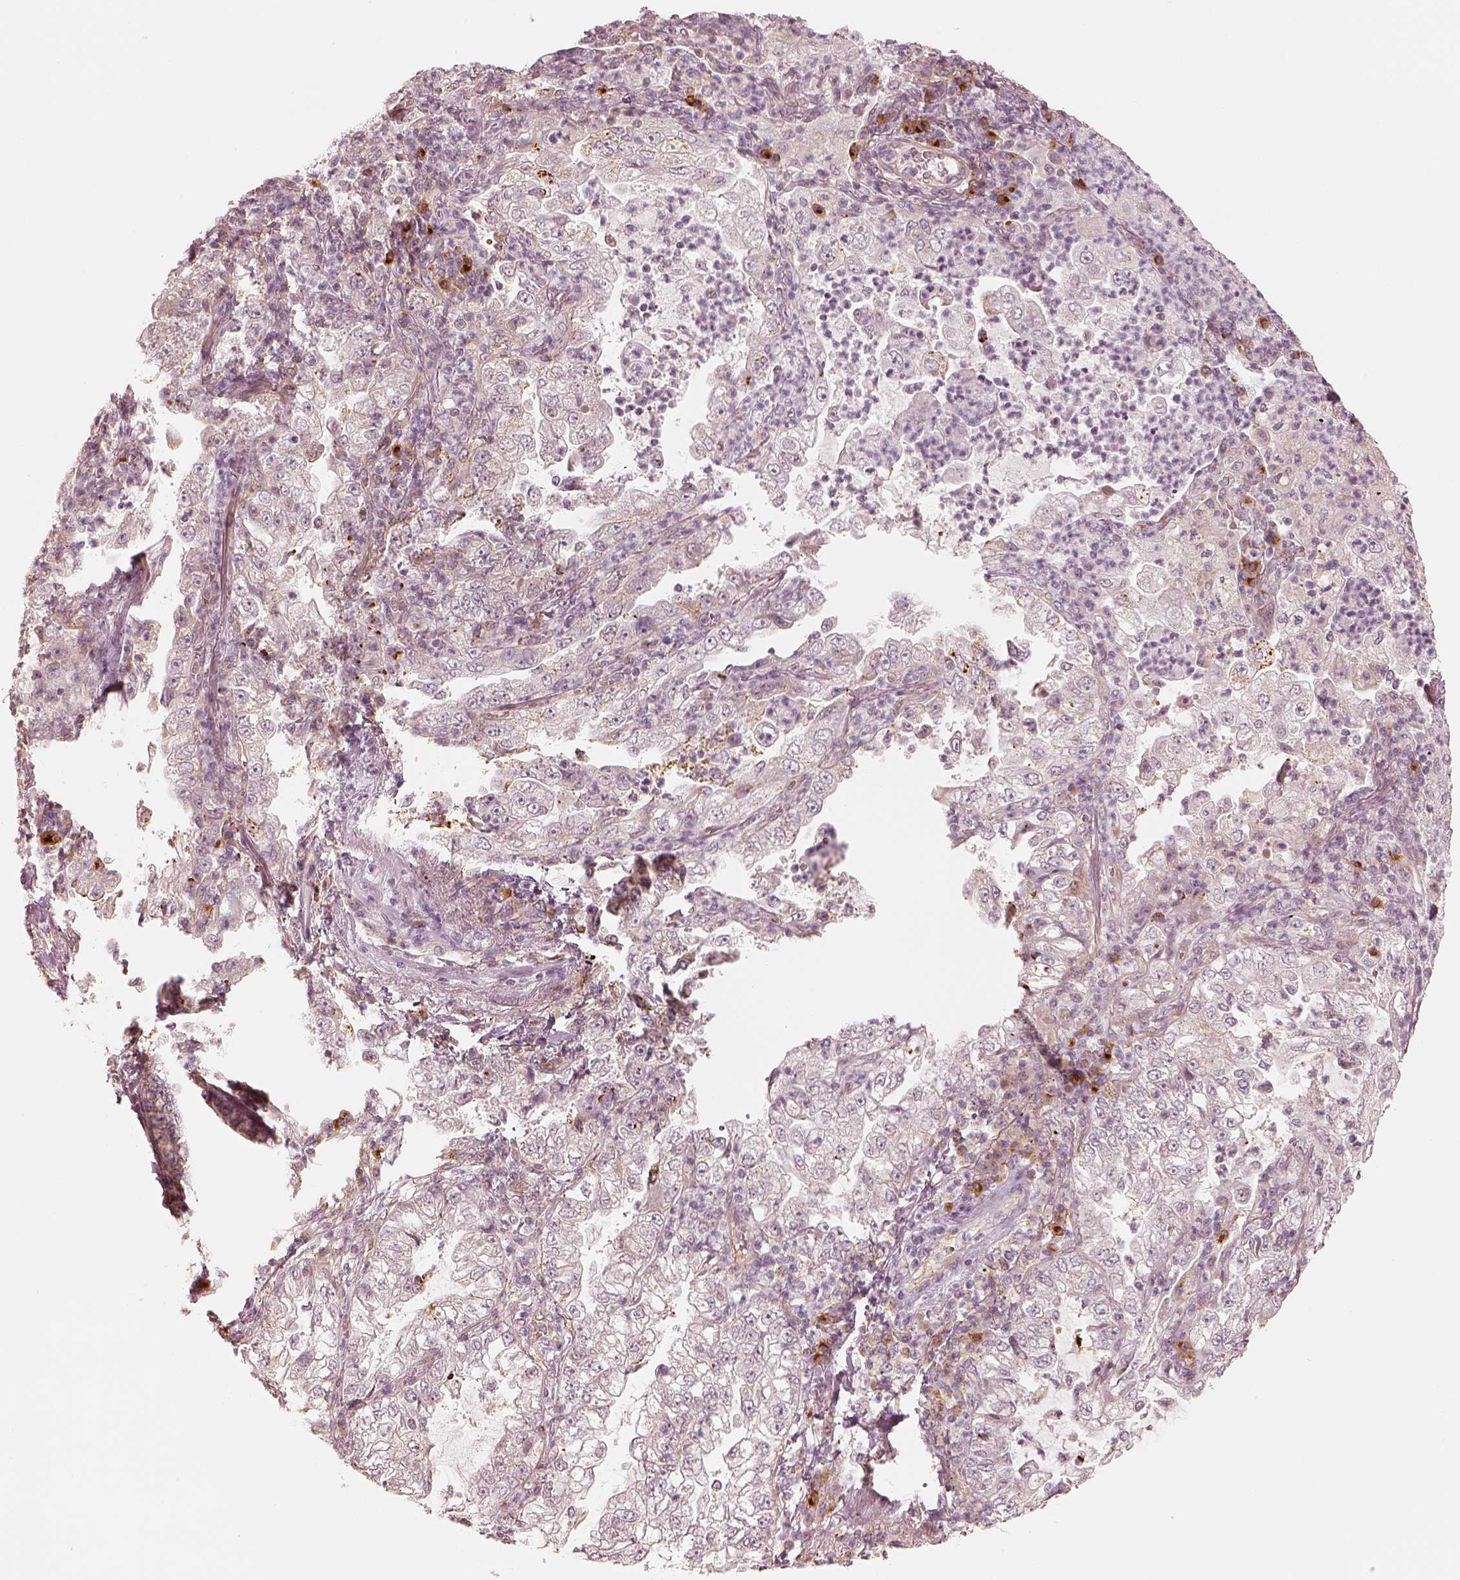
{"staining": {"intensity": "negative", "quantity": "none", "location": "none"}, "tissue": "lung cancer", "cell_type": "Tumor cells", "image_type": "cancer", "snomed": [{"axis": "morphology", "description": "Adenocarcinoma, NOS"}, {"axis": "topography", "description": "Lung"}], "caption": "A micrograph of human lung cancer is negative for staining in tumor cells. (Stains: DAB immunohistochemistry with hematoxylin counter stain, Microscopy: brightfield microscopy at high magnification).", "gene": "GORASP2", "patient": {"sex": "female", "age": 73}}